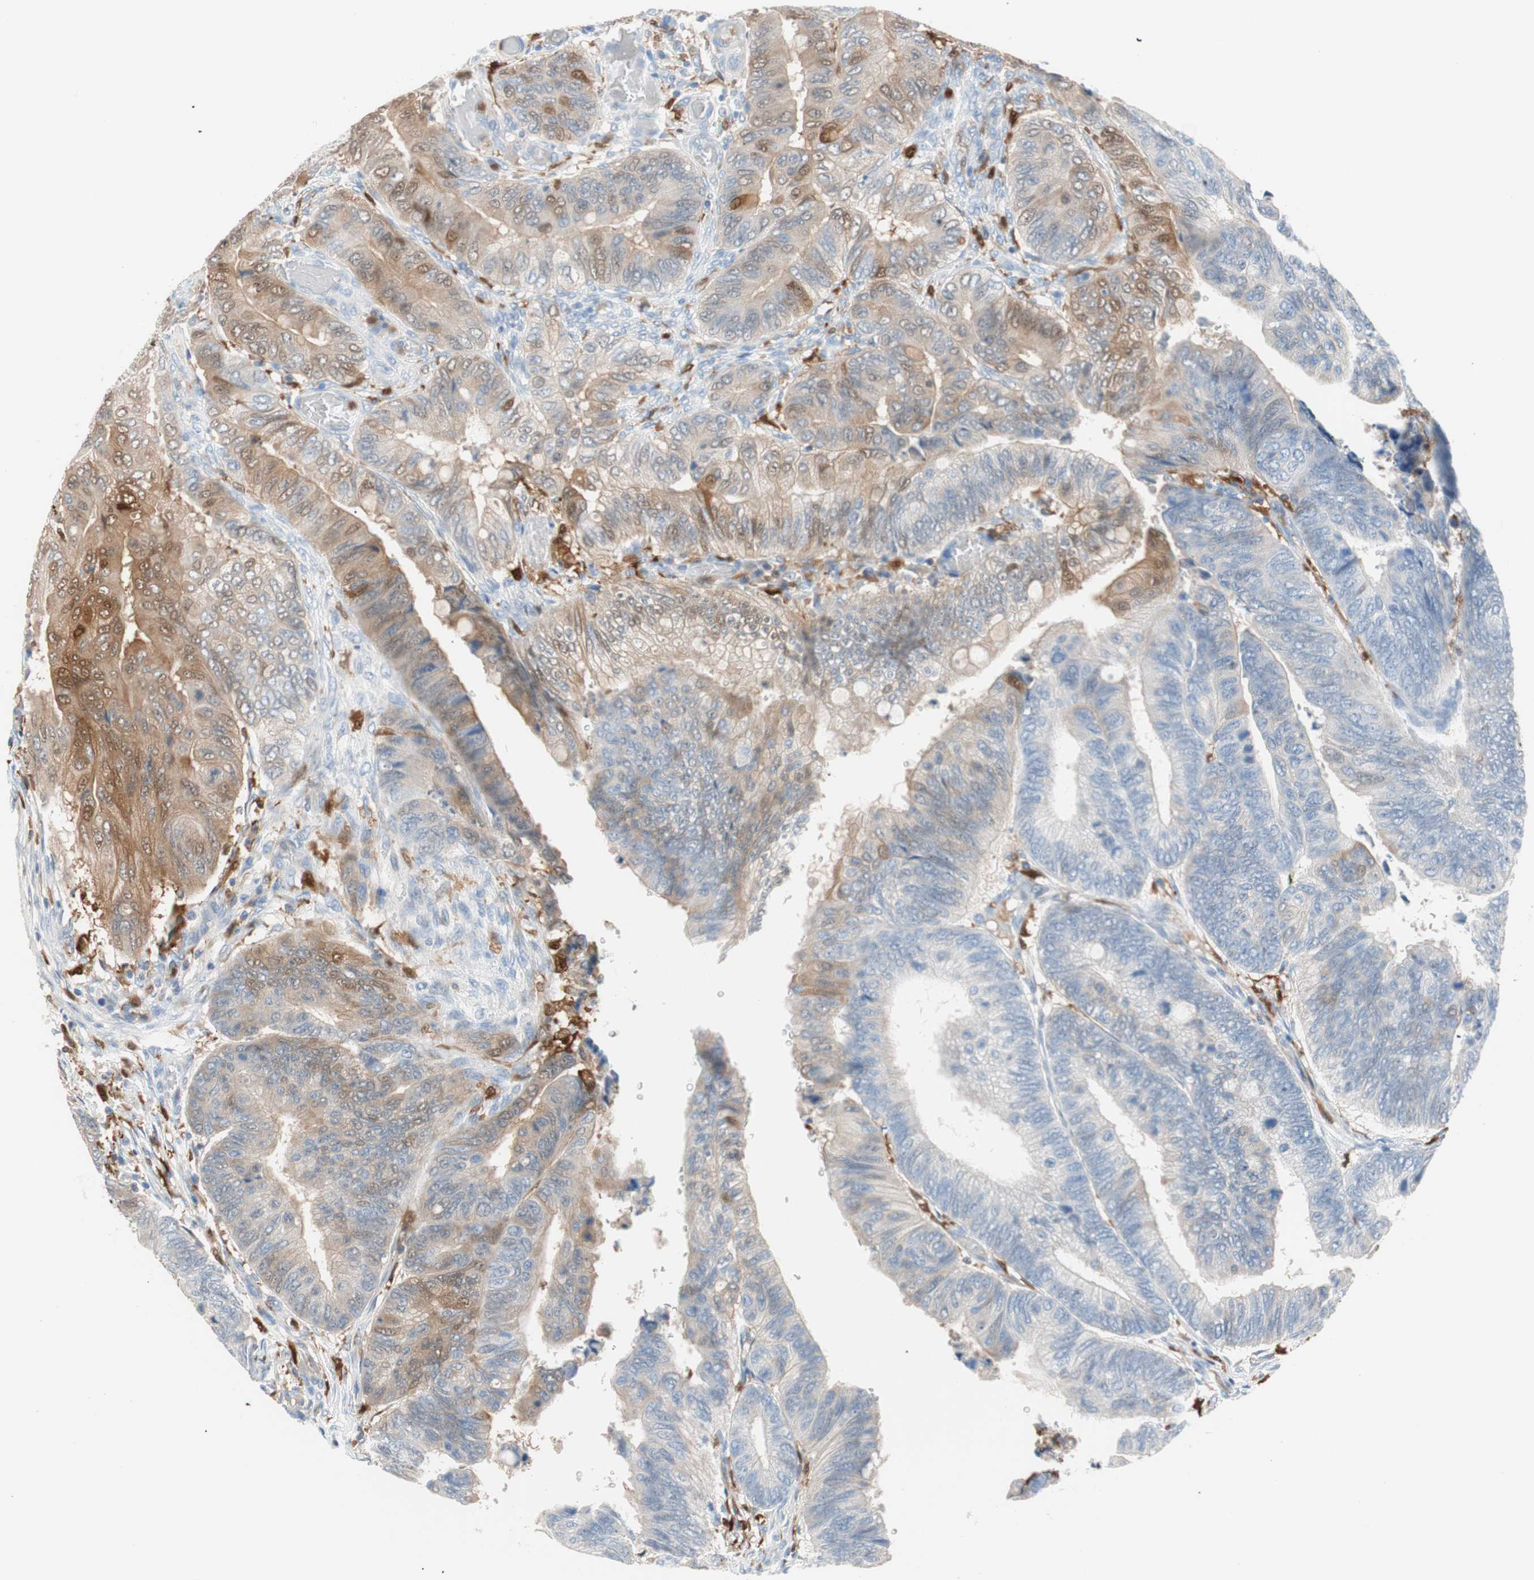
{"staining": {"intensity": "moderate", "quantity": "25%-75%", "location": "cytoplasmic/membranous,nuclear"}, "tissue": "colorectal cancer", "cell_type": "Tumor cells", "image_type": "cancer", "snomed": [{"axis": "morphology", "description": "Normal tissue, NOS"}, {"axis": "morphology", "description": "Adenocarcinoma, NOS"}, {"axis": "topography", "description": "Rectum"}, {"axis": "topography", "description": "Peripheral nerve tissue"}], "caption": "Adenocarcinoma (colorectal) stained with a brown dye shows moderate cytoplasmic/membranous and nuclear positive positivity in approximately 25%-75% of tumor cells.", "gene": "IL18", "patient": {"sex": "male", "age": 92}}